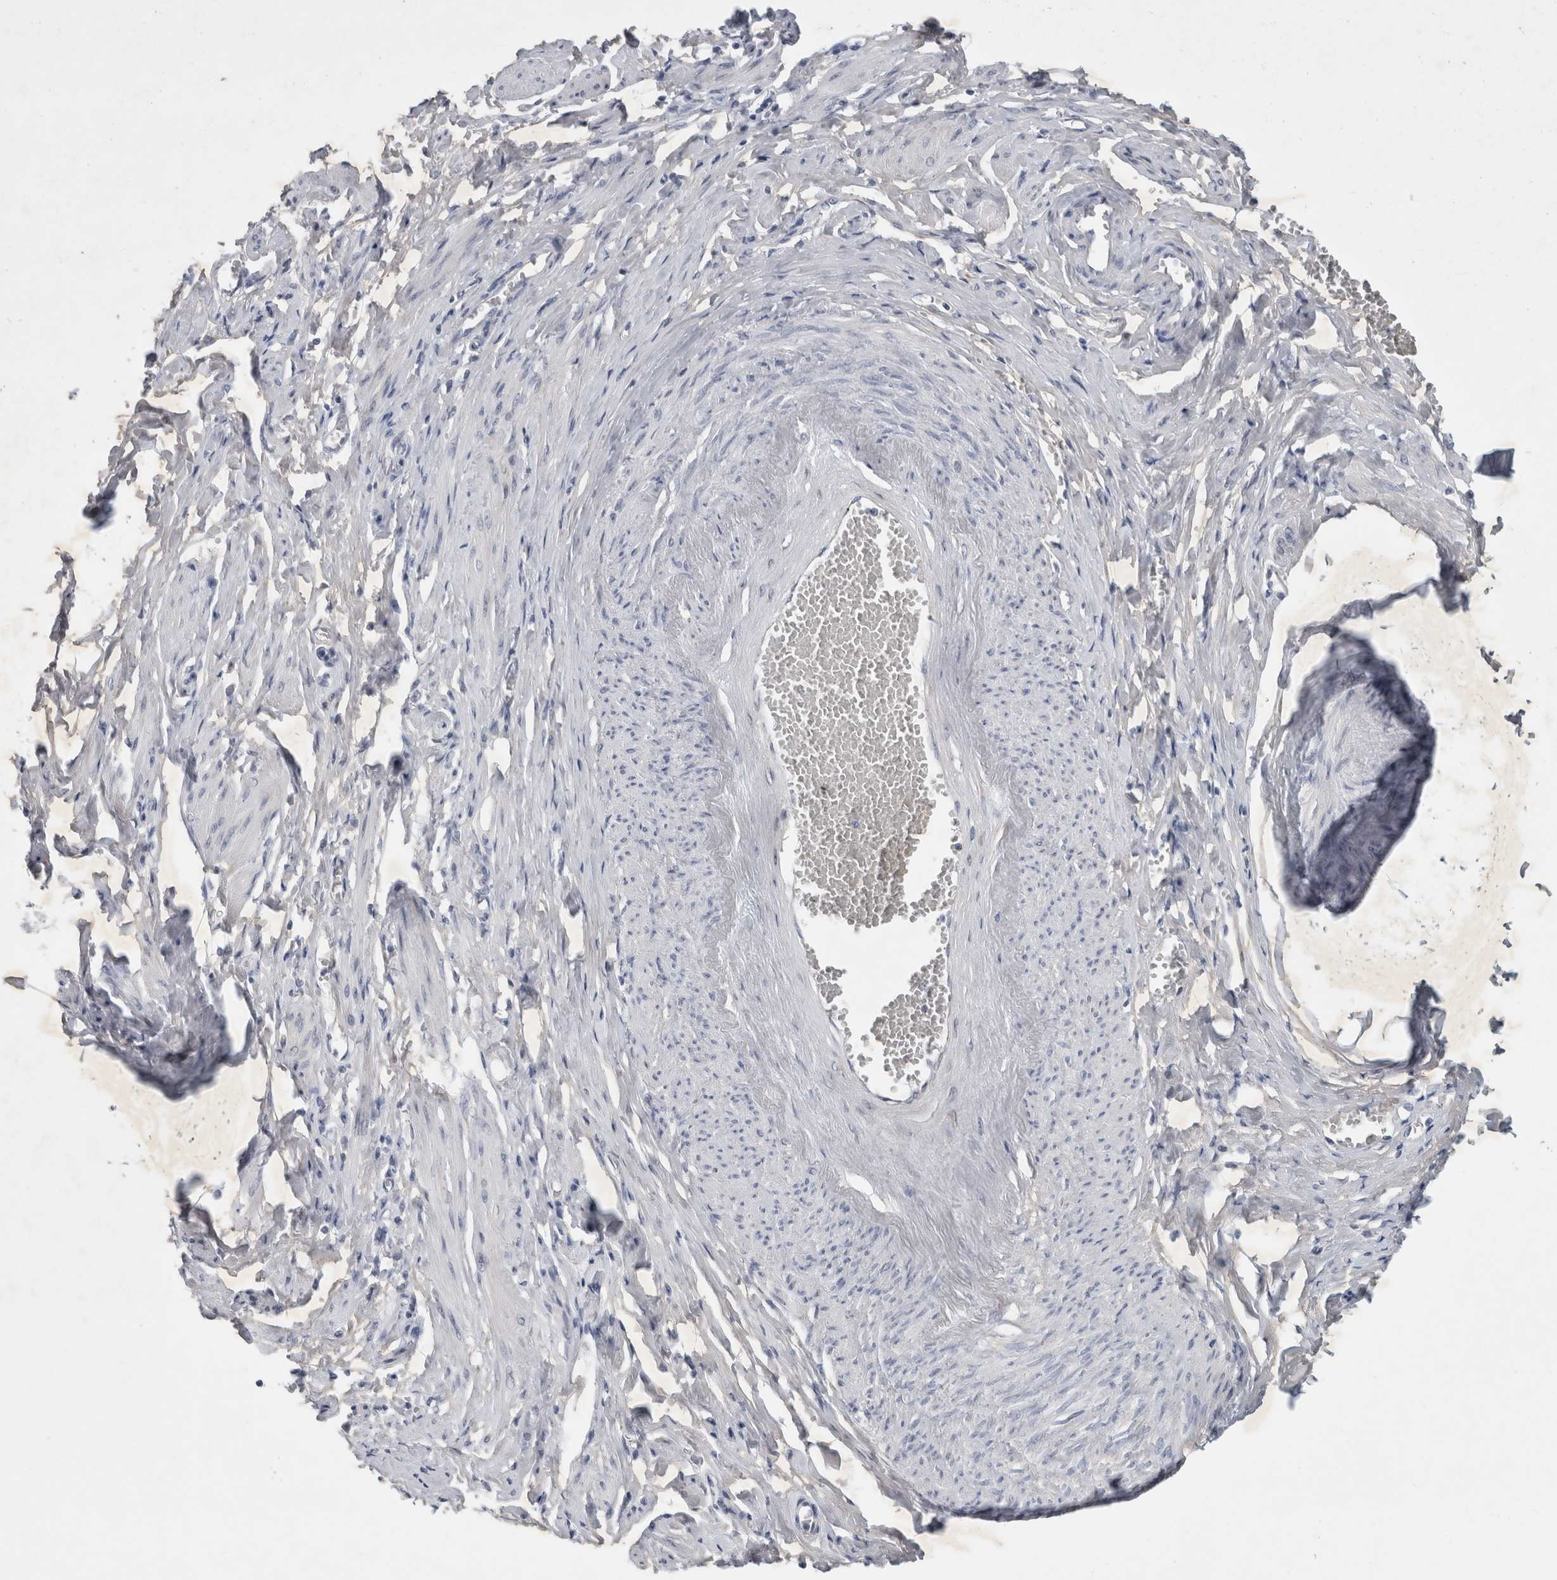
{"staining": {"intensity": "negative", "quantity": "none", "location": "none"}, "tissue": "adipose tissue", "cell_type": "Adipocytes", "image_type": "normal", "snomed": [{"axis": "morphology", "description": "Normal tissue, NOS"}, {"axis": "topography", "description": "Vascular tissue"}, {"axis": "topography", "description": "Fallopian tube"}, {"axis": "topography", "description": "Ovary"}], "caption": "Immunohistochemistry (IHC) photomicrograph of benign adipose tissue stained for a protein (brown), which demonstrates no positivity in adipocytes.", "gene": "FXYD7", "patient": {"sex": "female", "age": 67}}